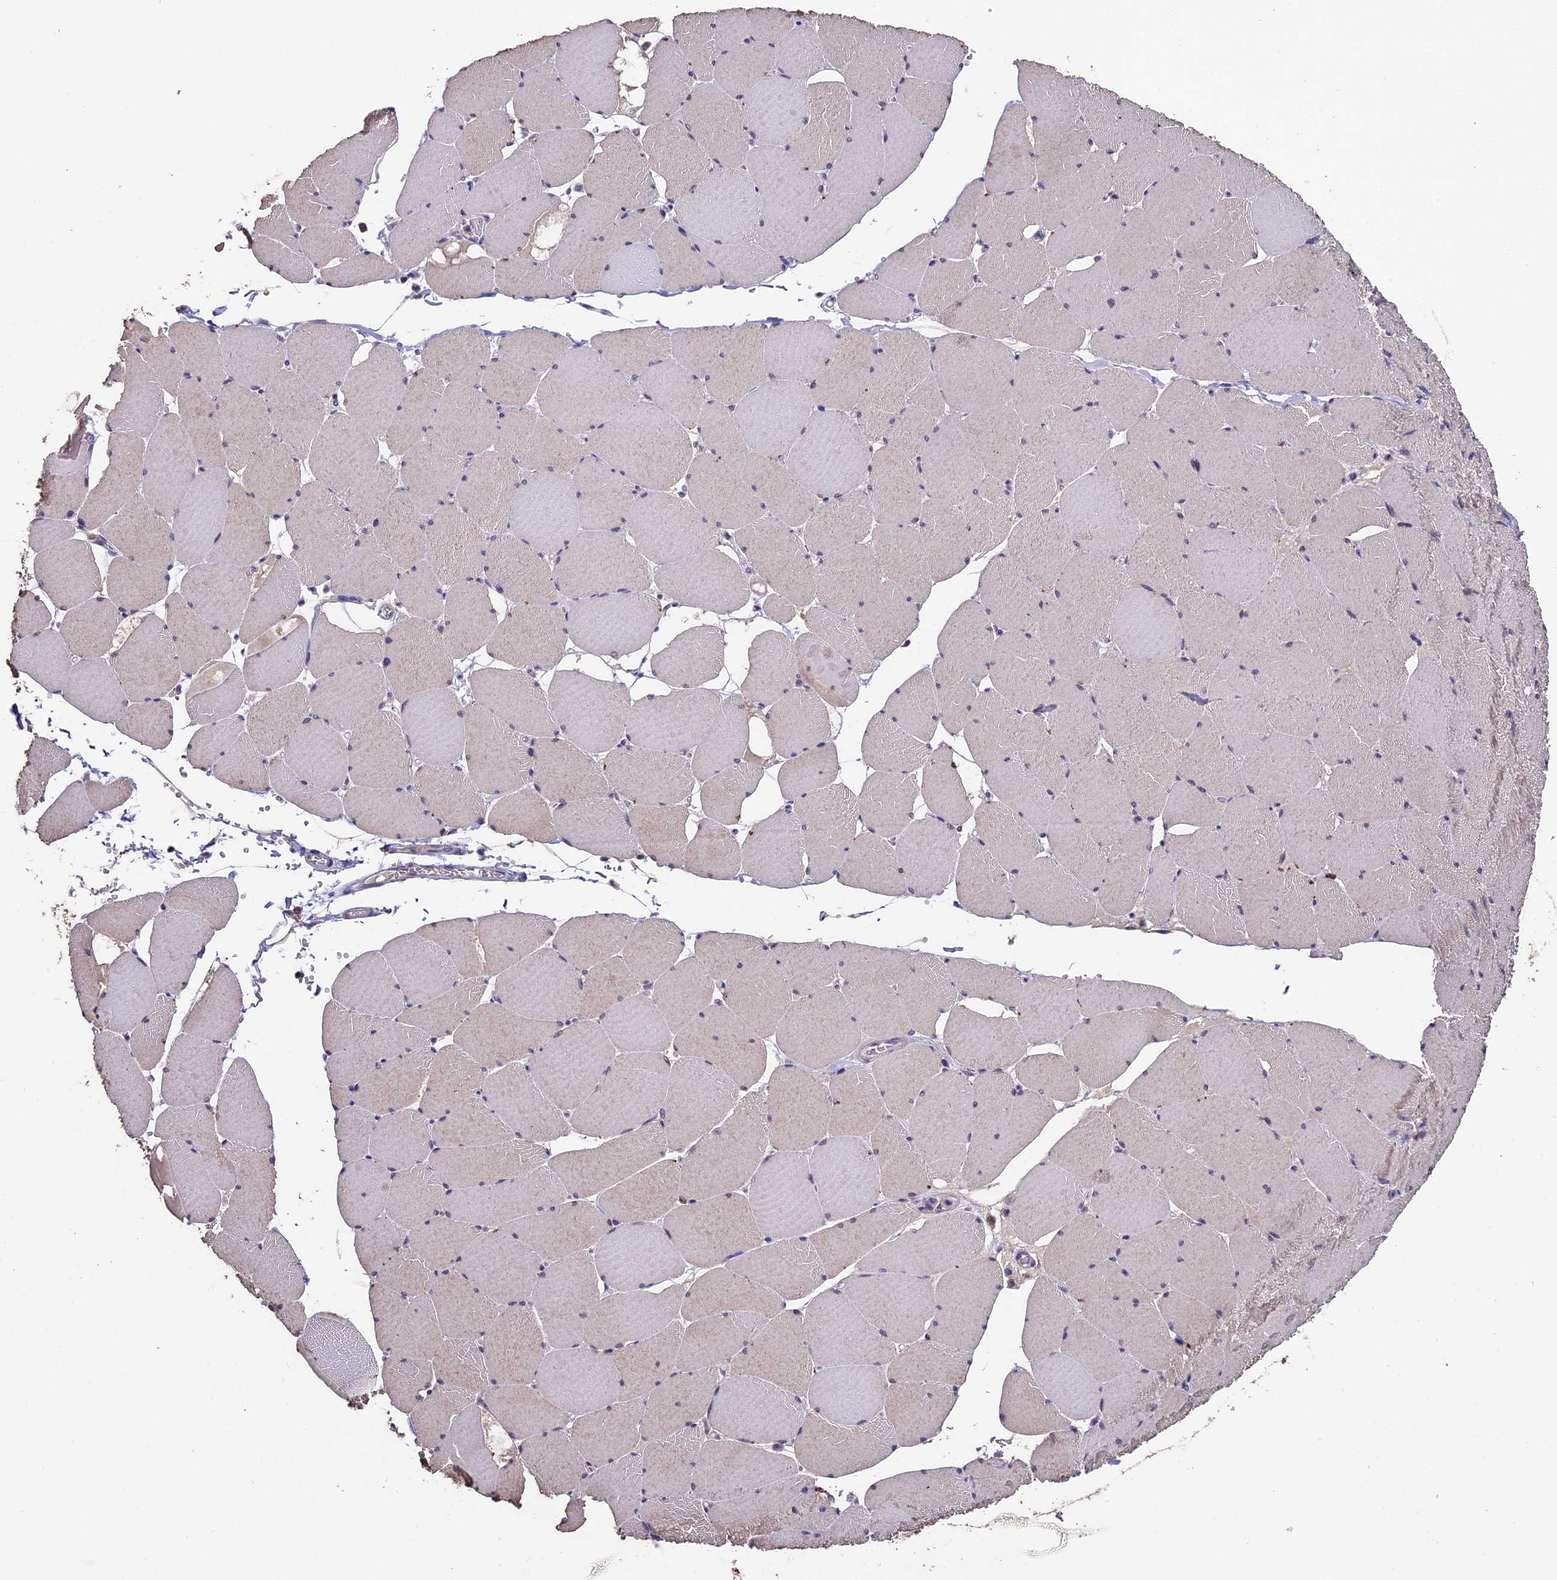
{"staining": {"intensity": "weak", "quantity": "<25%", "location": "cytoplasmic/membranous"}, "tissue": "skeletal muscle", "cell_type": "Myocytes", "image_type": "normal", "snomed": [{"axis": "morphology", "description": "Normal tissue, NOS"}, {"axis": "topography", "description": "Skeletal muscle"}, {"axis": "topography", "description": "Head-Neck"}], "caption": "This is an immunohistochemistry (IHC) image of benign human skeletal muscle. There is no expression in myocytes.", "gene": "DIS3L", "patient": {"sex": "male", "age": 66}}